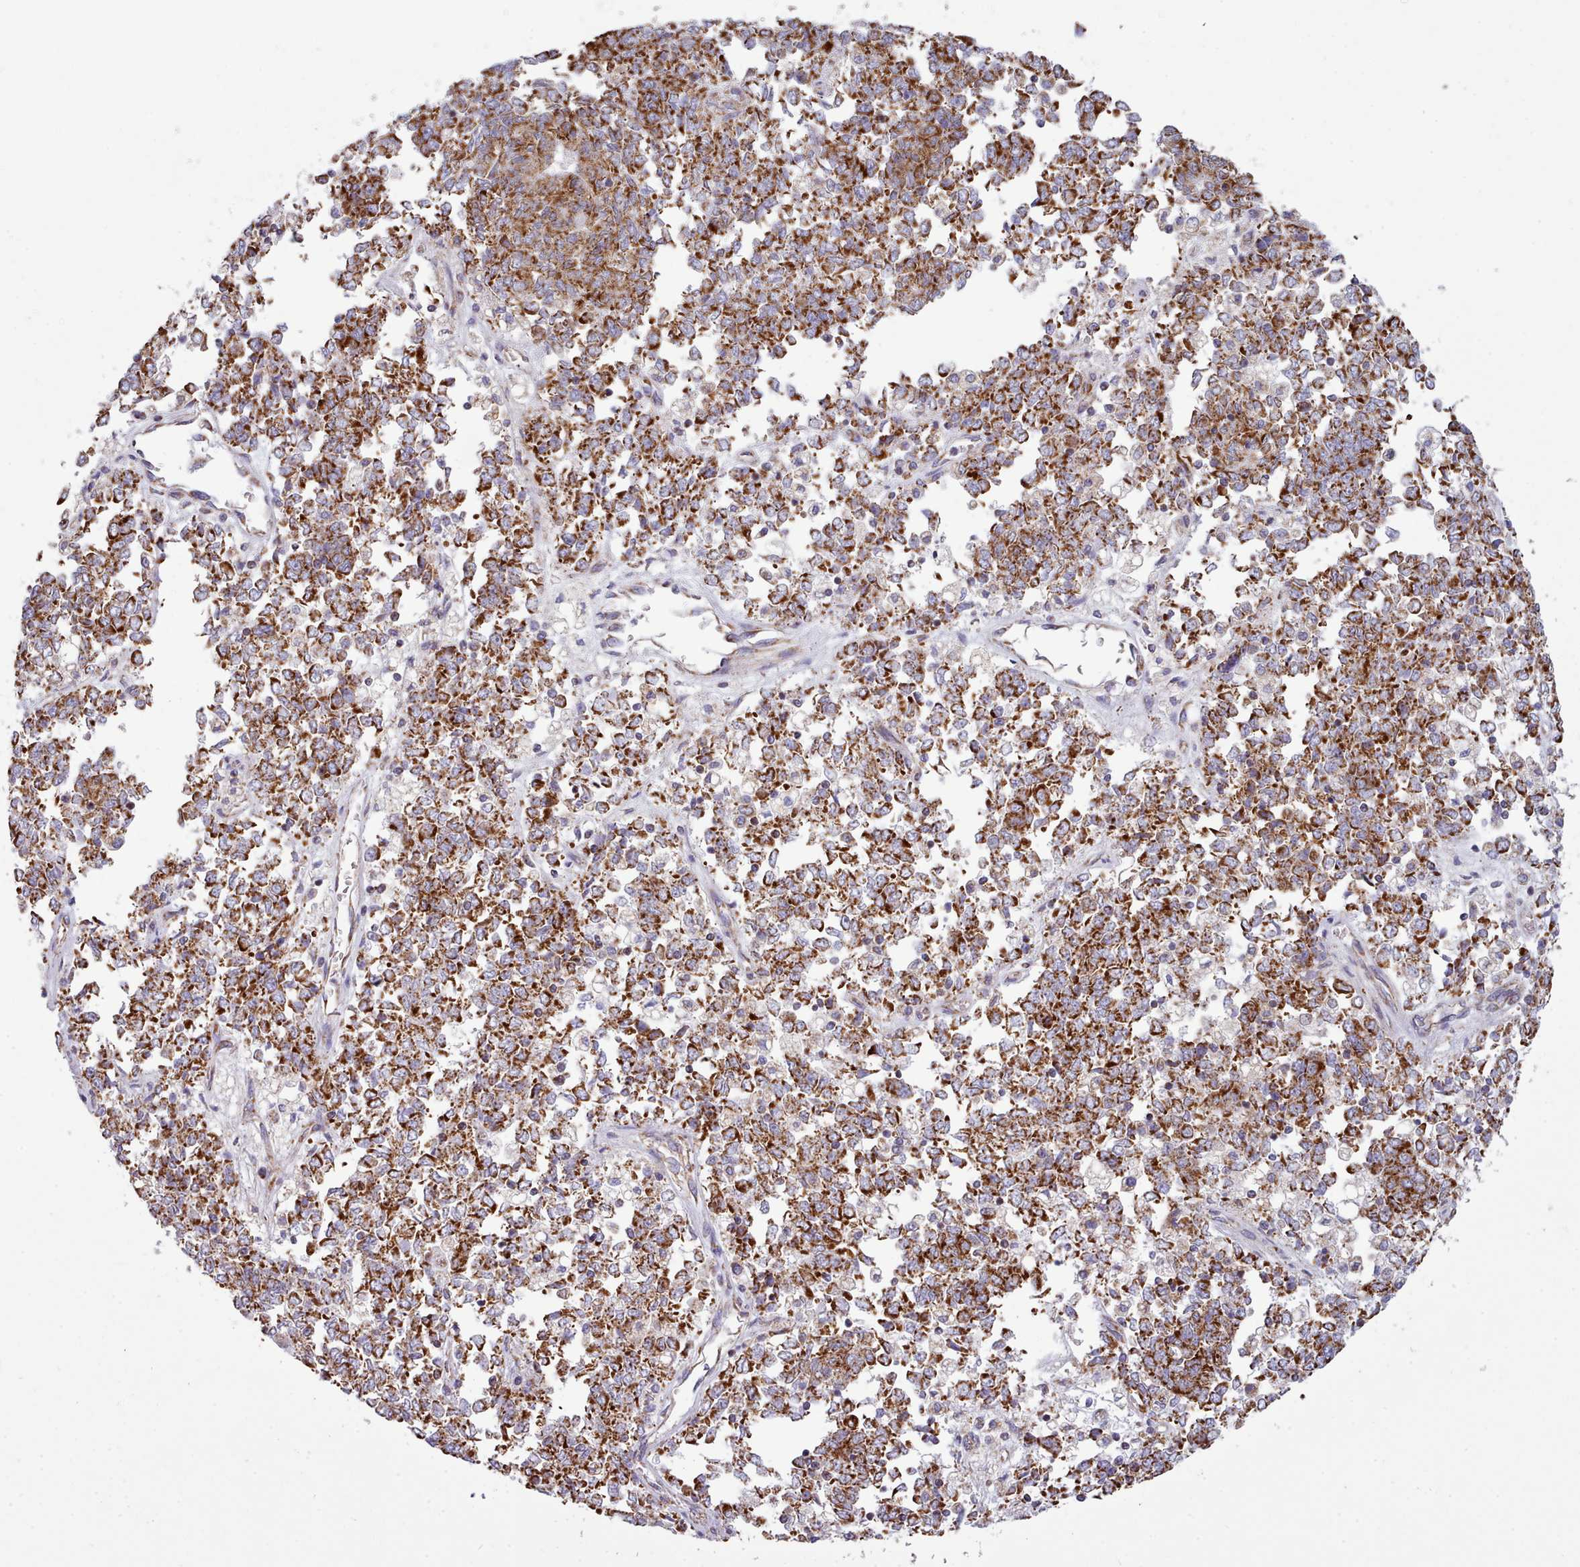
{"staining": {"intensity": "strong", "quantity": ">75%", "location": "cytoplasmic/membranous"}, "tissue": "endometrial cancer", "cell_type": "Tumor cells", "image_type": "cancer", "snomed": [{"axis": "morphology", "description": "Adenocarcinoma, NOS"}, {"axis": "topography", "description": "Endometrium"}], "caption": "Immunohistochemical staining of human endometrial cancer displays high levels of strong cytoplasmic/membranous protein staining in about >75% of tumor cells. The protein is shown in brown color, while the nuclei are stained blue.", "gene": "SRP54", "patient": {"sex": "female", "age": 80}}